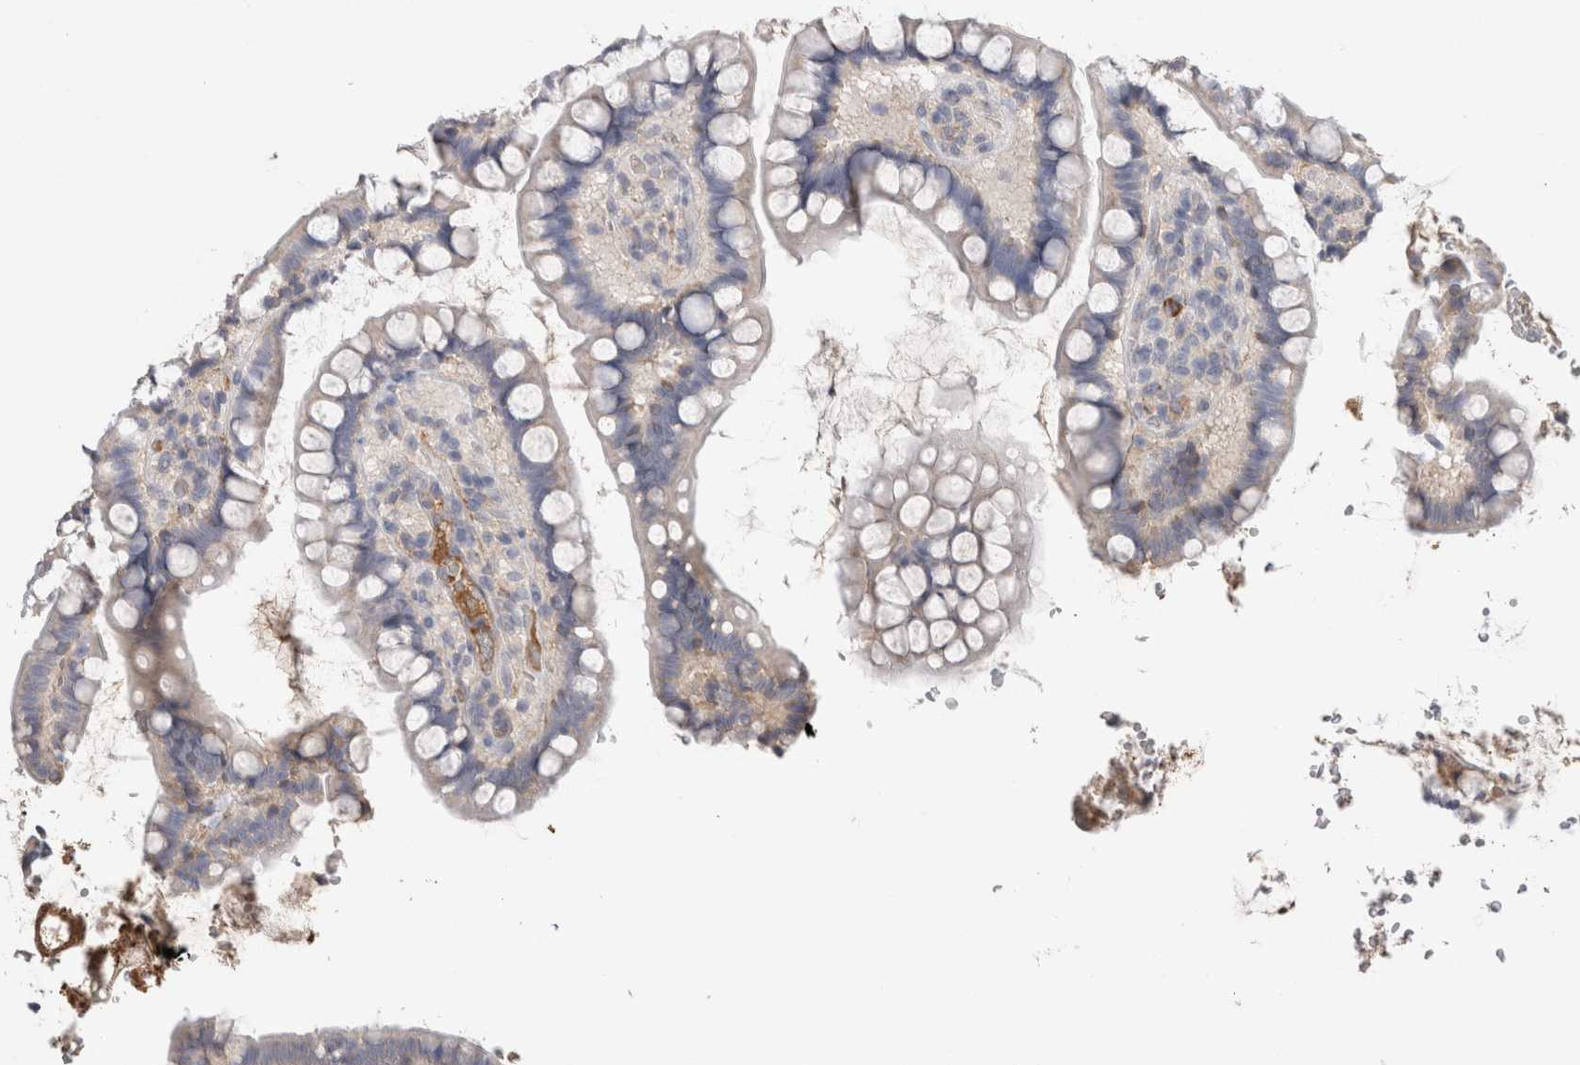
{"staining": {"intensity": "negative", "quantity": "none", "location": "none"}, "tissue": "small intestine", "cell_type": "Glandular cells", "image_type": "normal", "snomed": [{"axis": "morphology", "description": "Normal tissue, NOS"}, {"axis": "topography", "description": "Smooth muscle"}, {"axis": "topography", "description": "Small intestine"}], "caption": "The histopathology image displays no significant expression in glandular cells of small intestine. (DAB IHC visualized using brightfield microscopy, high magnification).", "gene": "PPP3CC", "patient": {"sex": "female", "age": 84}}